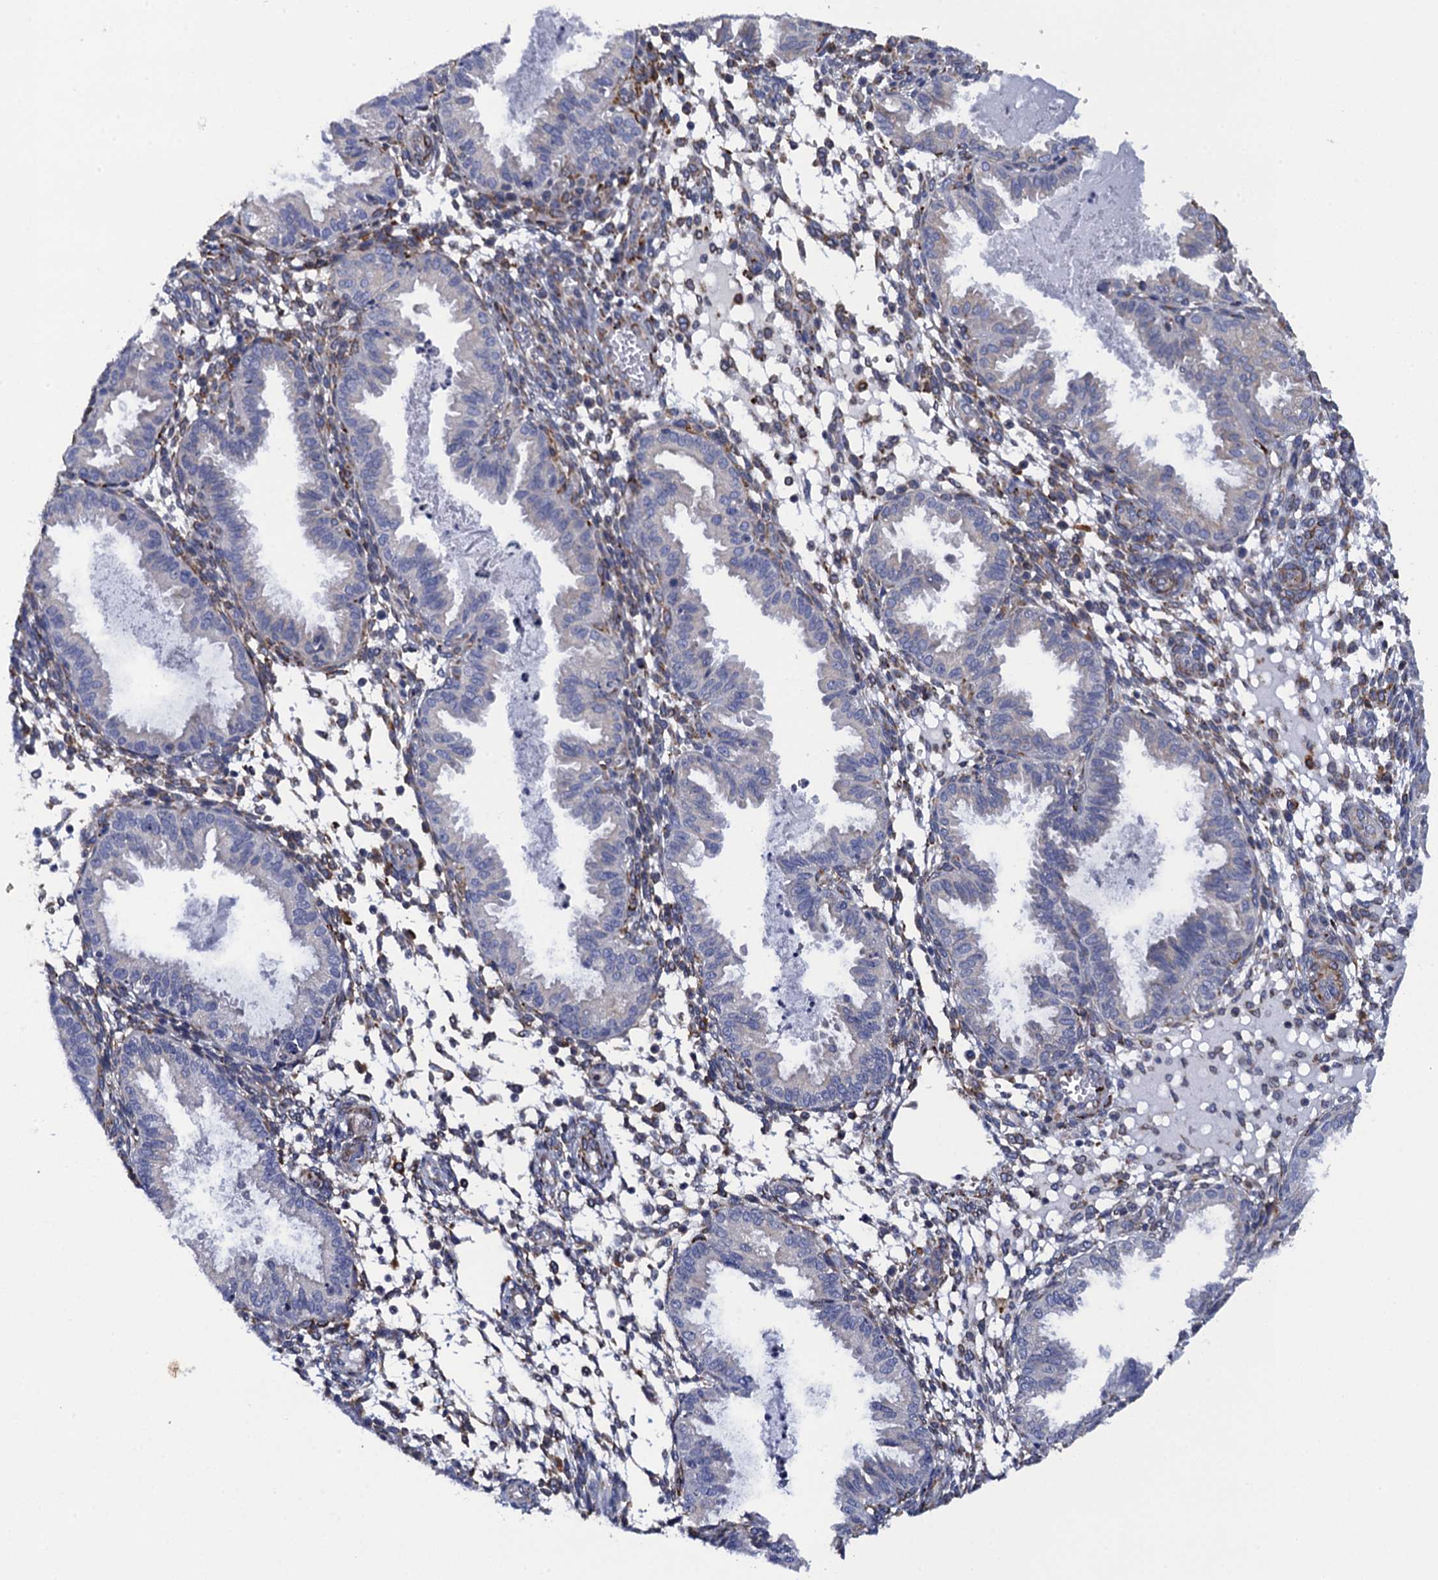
{"staining": {"intensity": "strong", "quantity": "25%-75%", "location": "cytoplasmic/membranous"}, "tissue": "endometrium", "cell_type": "Cells in endometrial stroma", "image_type": "normal", "snomed": [{"axis": "morphology", "description": "Normal tissue, NOS"}, {"axis": "topography", "description": "Endometrium"}], "caption": "Immunohistochemical staining of unremarkable human endometrium exhibits strong cytoplasmic/membranous protein expression in approximately 25%-75% of cells in endometrial stroma.", "gene": "POGLUT3", "patient": {"sex": "female", "age": 33}}